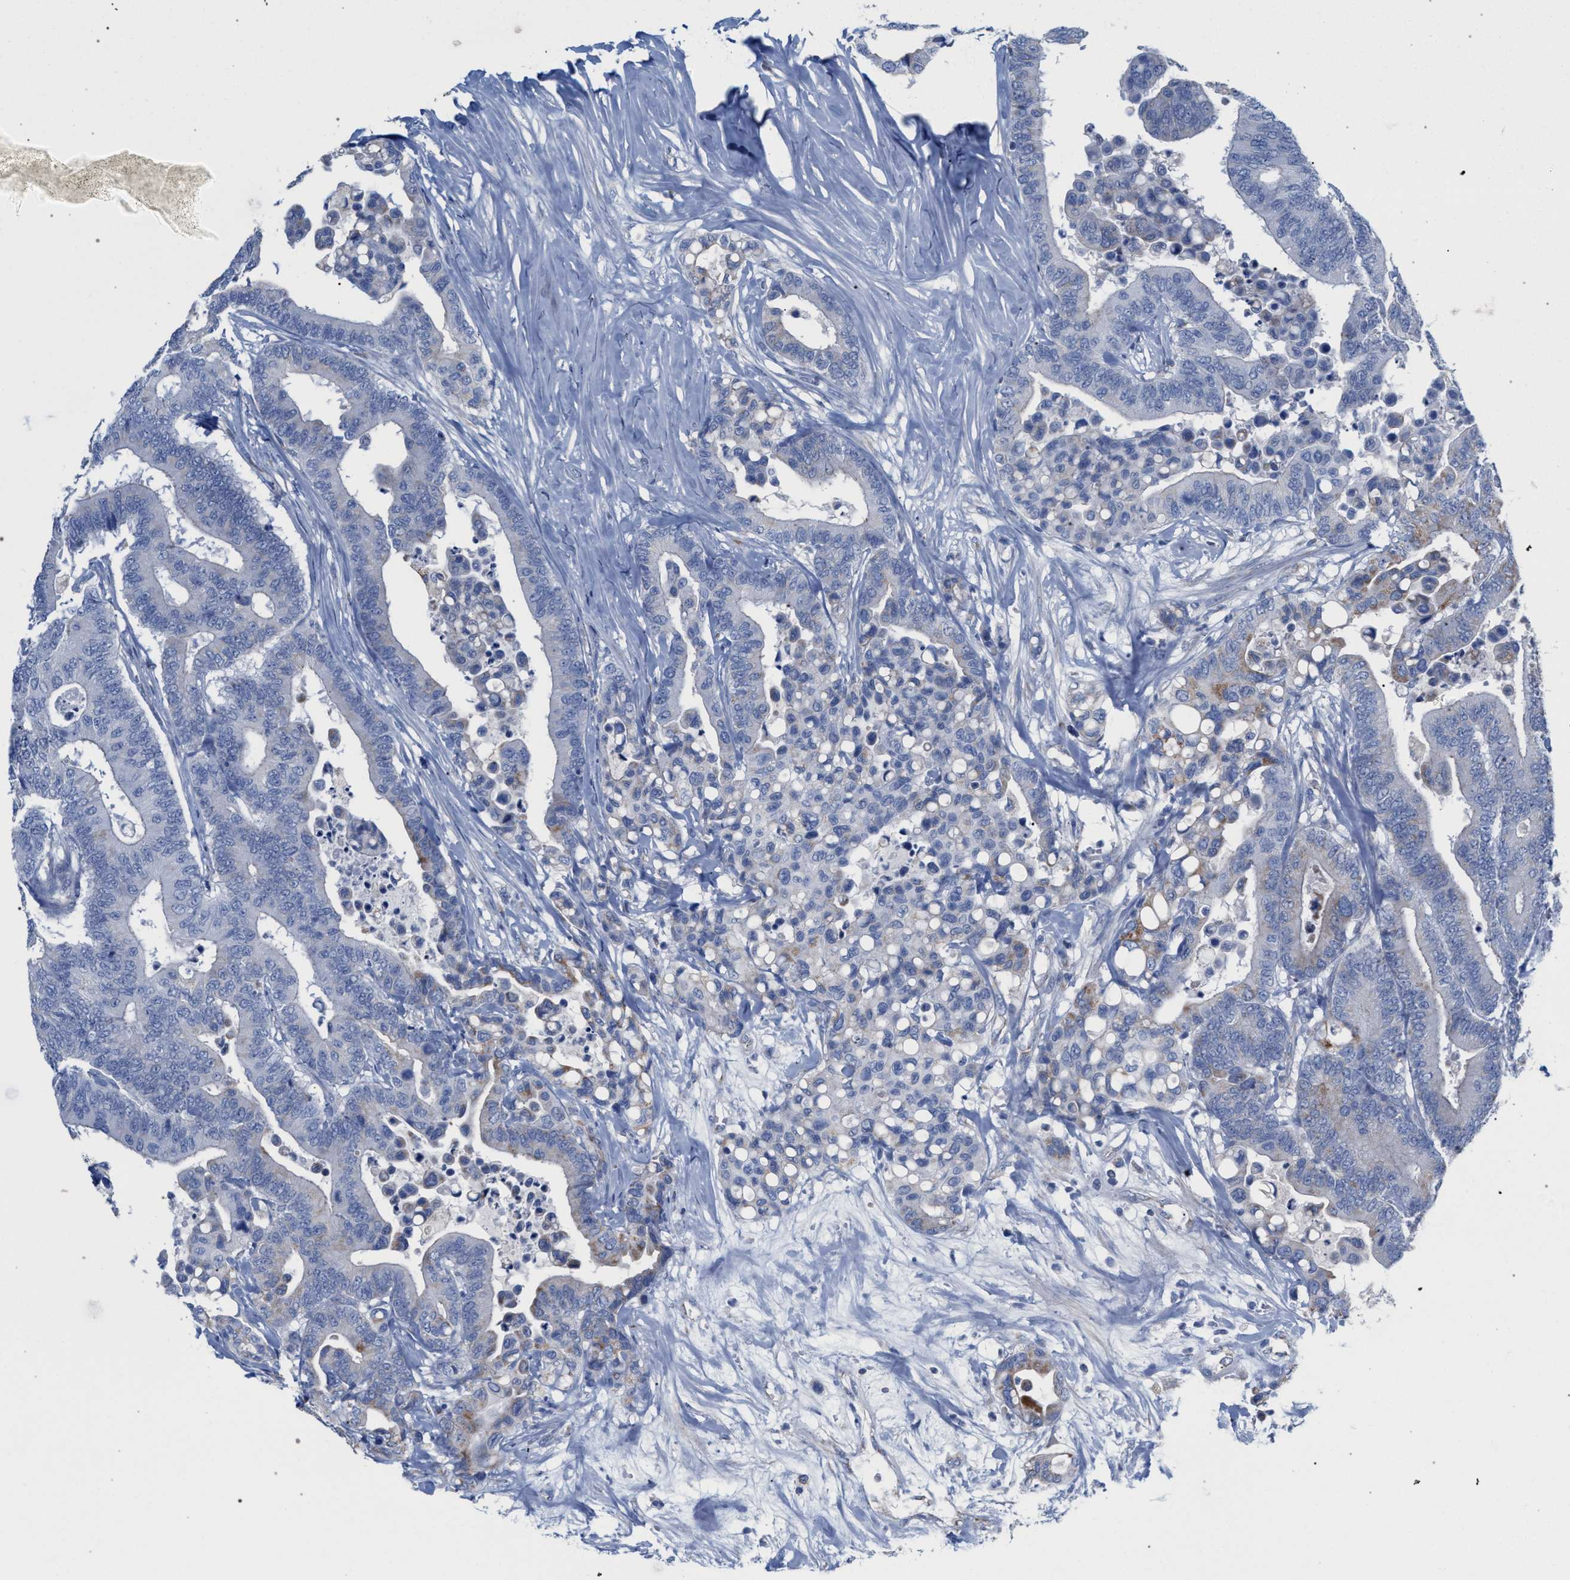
{"staining": {"intensity": "weak", "quantity": "<25%", "location": "cytoplasmic/membranous"}, "tissue": "colorectal cancer", "cell_type": "Tumor cells", "image_type": "cancer", "snomed": [{"axis": "morphology", "description": "Normal tissue, NOS"}, {"axis": "morphology", "description": "Adenocarcinoma, NOS"}, {"axis": "topography", "description": "Colon"}], "caption": "This is an immunohistochemistry (IHC) micrograph of colorectal adenocarcinoma. There is no expression in tumor cells.", "gene": "ECI2", "patient": {"sex": "male", "age": 82}}